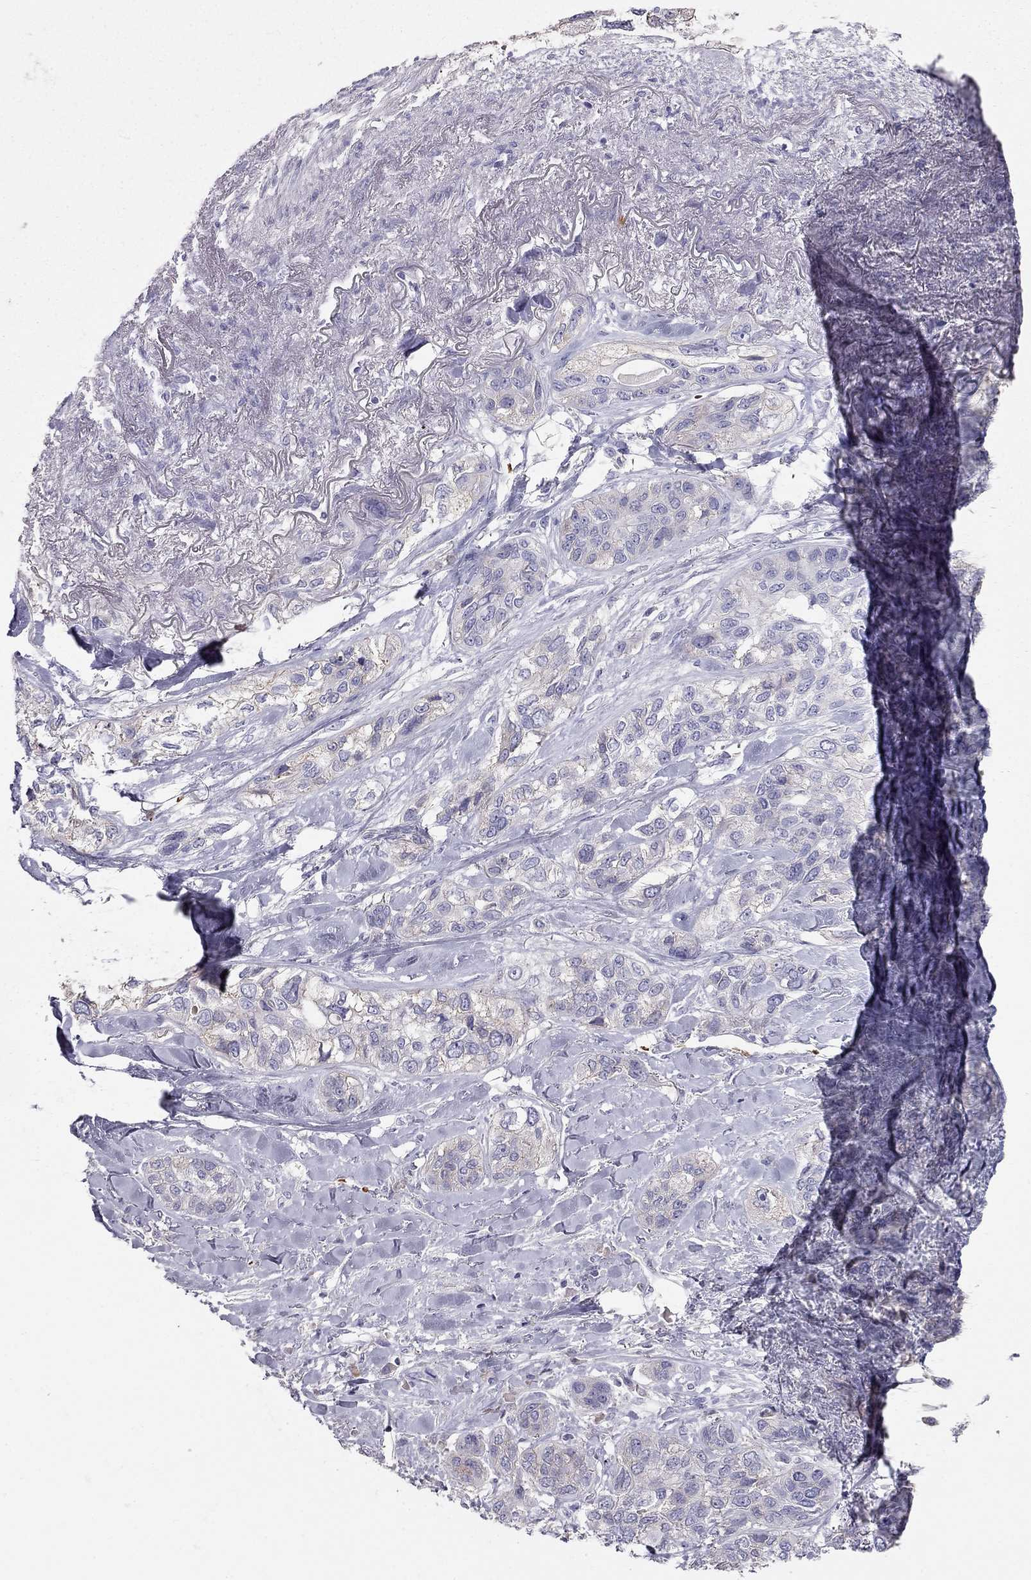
{"staining": {"intensity": "negative", "quantity": "none", "location": "none"}, "tissue": "lung cancer", "cell_type": "Tumor cells", "image_type": "cancer", "snomed": [{"axis": "morphology", "description": "Squamous cell carcinoma, NOS"}, {"axis": "topography", "description": "Lung"}], "caption": "Human lung squamous cell carcinoma stained for a protein using IHC displays no positivity in tumor cells.", "gene": "RHD", "patient": {"sex": "female", "age": 70}}